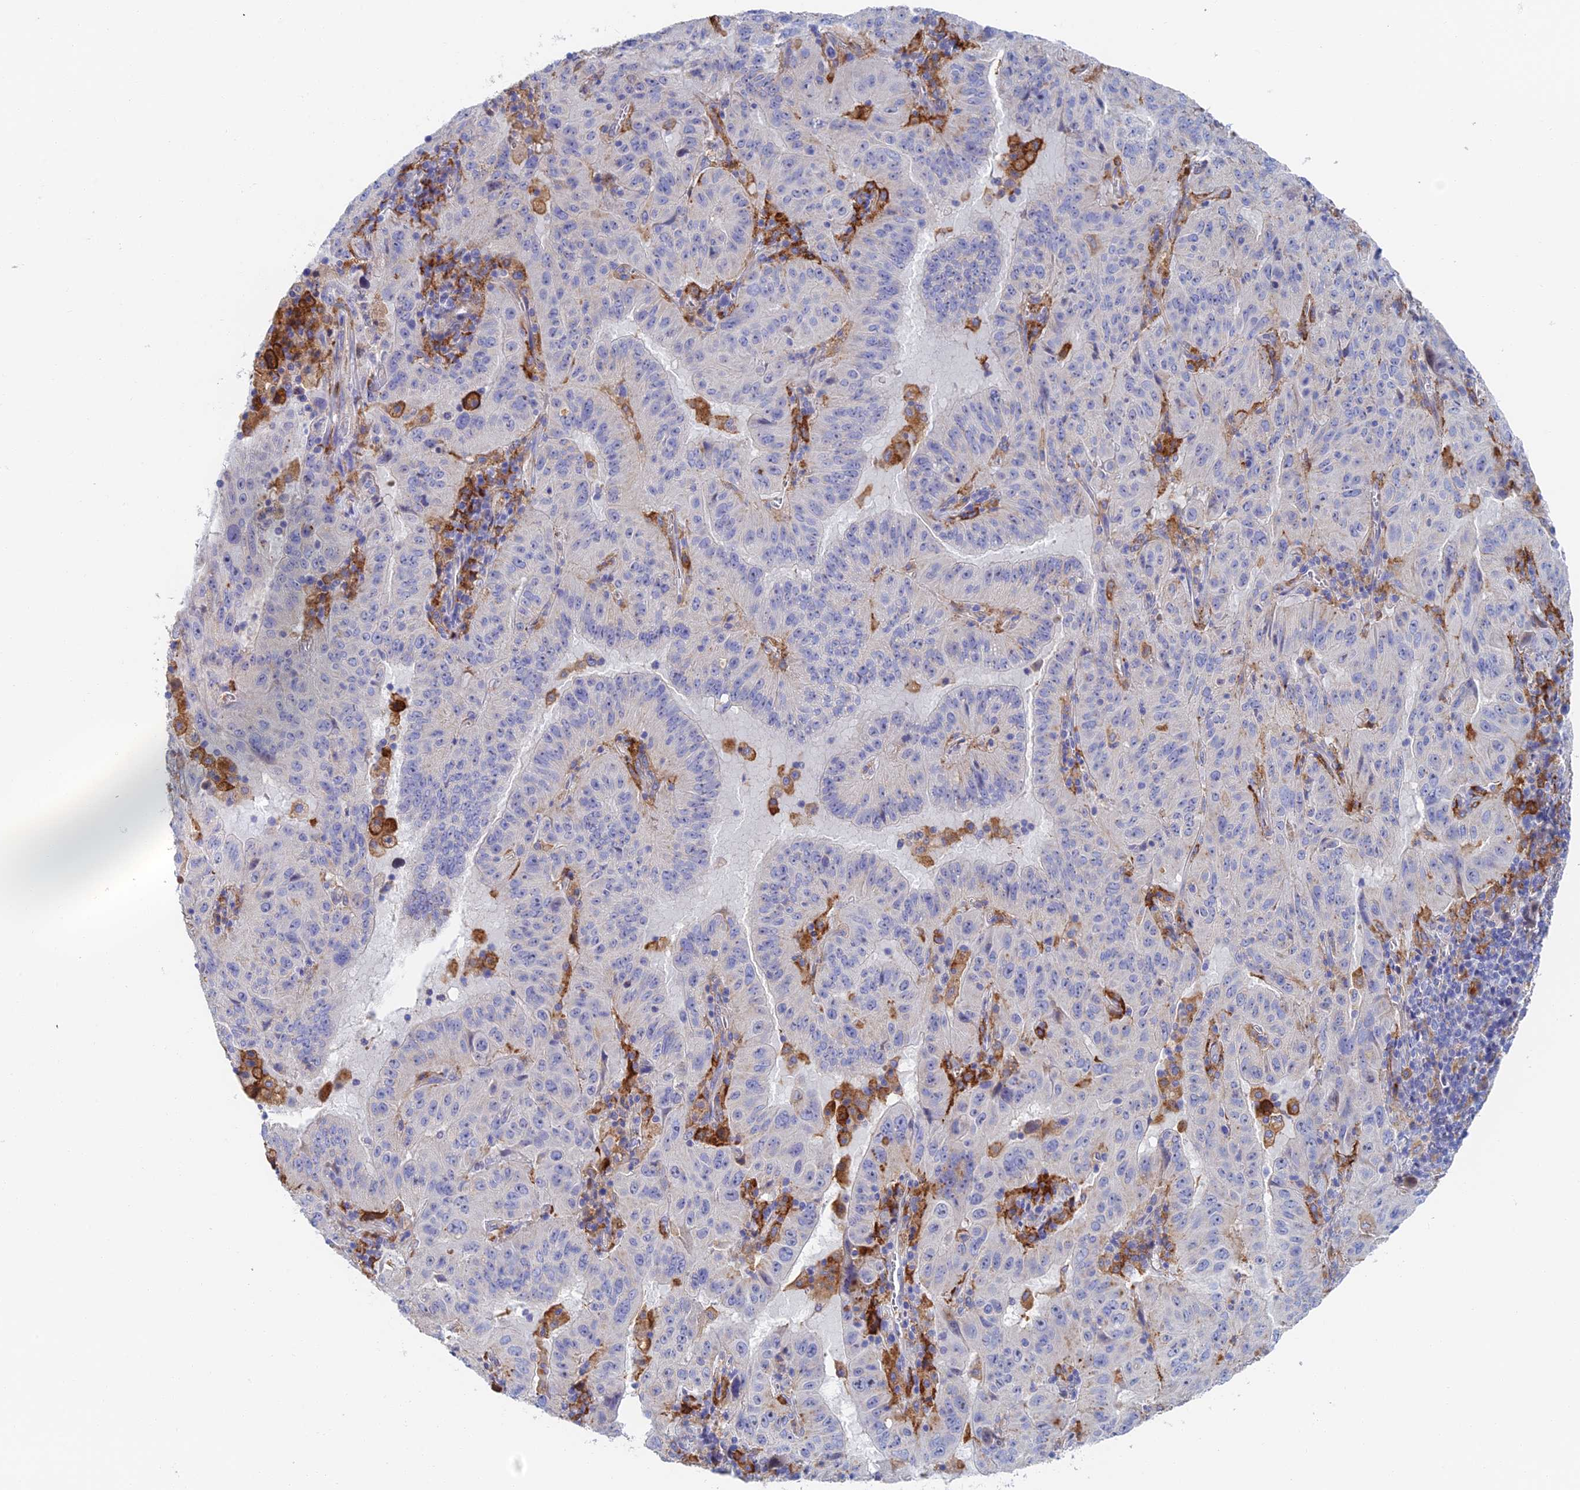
{"staining": {"intensity": "negative", "quantity": "none", "location": "none"}, "tissue": "pancreatic cancer", "cell_type": "Tumor cells", "image_type": "cancer", "snomed": [{"axis": "morphology", "description": "Adenocarcinoma, NOS"}, {"axis": "topography", "description": "Pancreas"}], "caption": "This micrograph is of adenocarcinoma (pancreatic) stained with immunohistochemistry to label a protein in brown with the nuclei are counter-stained blue. There is no positivity in tumor cells.", "gene": "RPGRIP1L", "patient": {"sex": "male", "age": 63}}